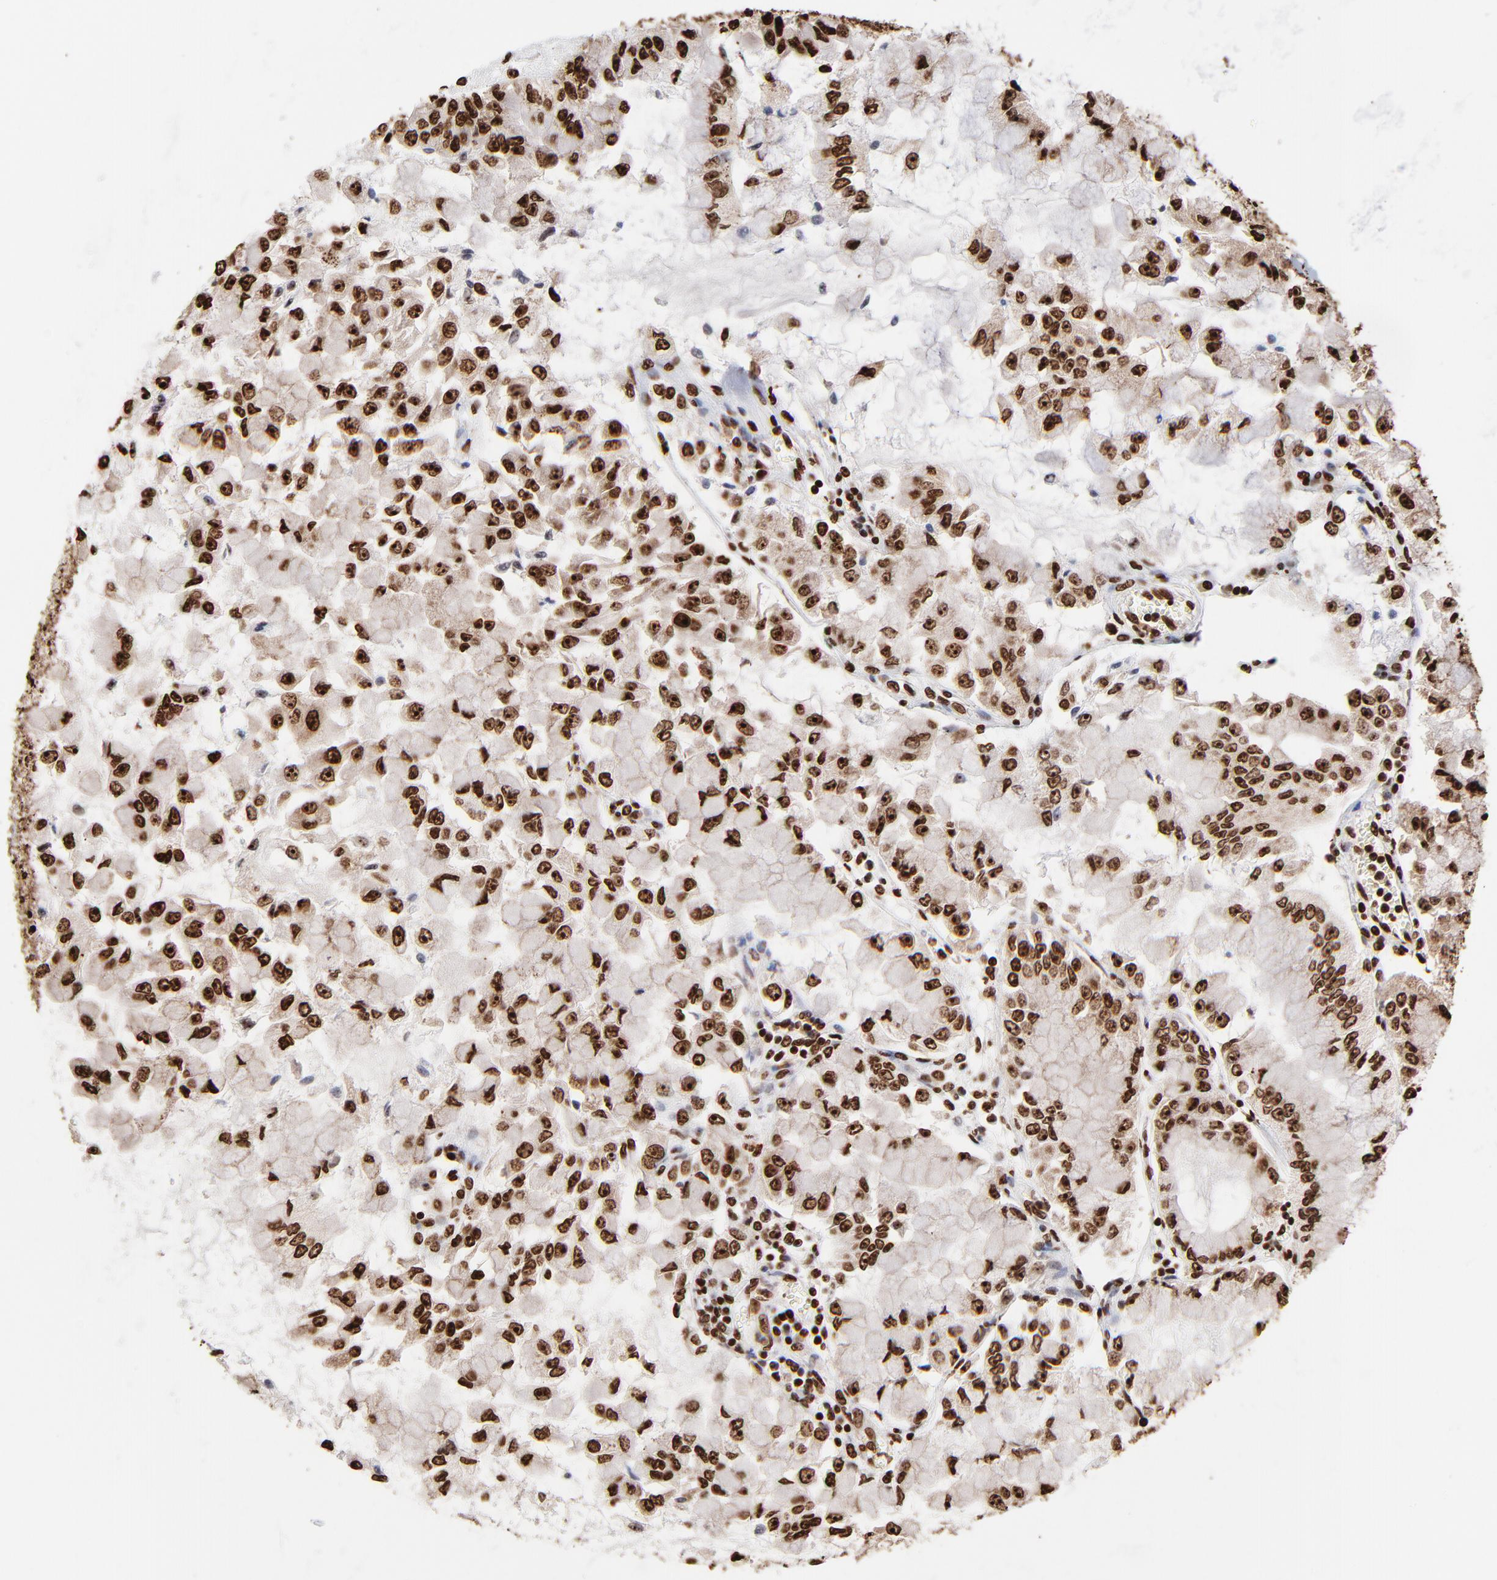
{"staining": {"intensity": "strong", "quantity": ">75%", "location": "nuclear"}, "tissue": "liver cancer", "cell_type": "Tumor cells", "image_type": "cancer", "snomed": [{"axis": "morphology", "description": "Cholangiocarcinoma"}, {"axis": "topography", "description": "Liver"}], "caption": "Strong nuclear protein positivity is identified in approximately >75% of tumor cells in cholangiocarcinoma (liver). Nuclei are stained in blue.", "gene": "ZNF544", "patient": {"sex": "female", "age": 79}}